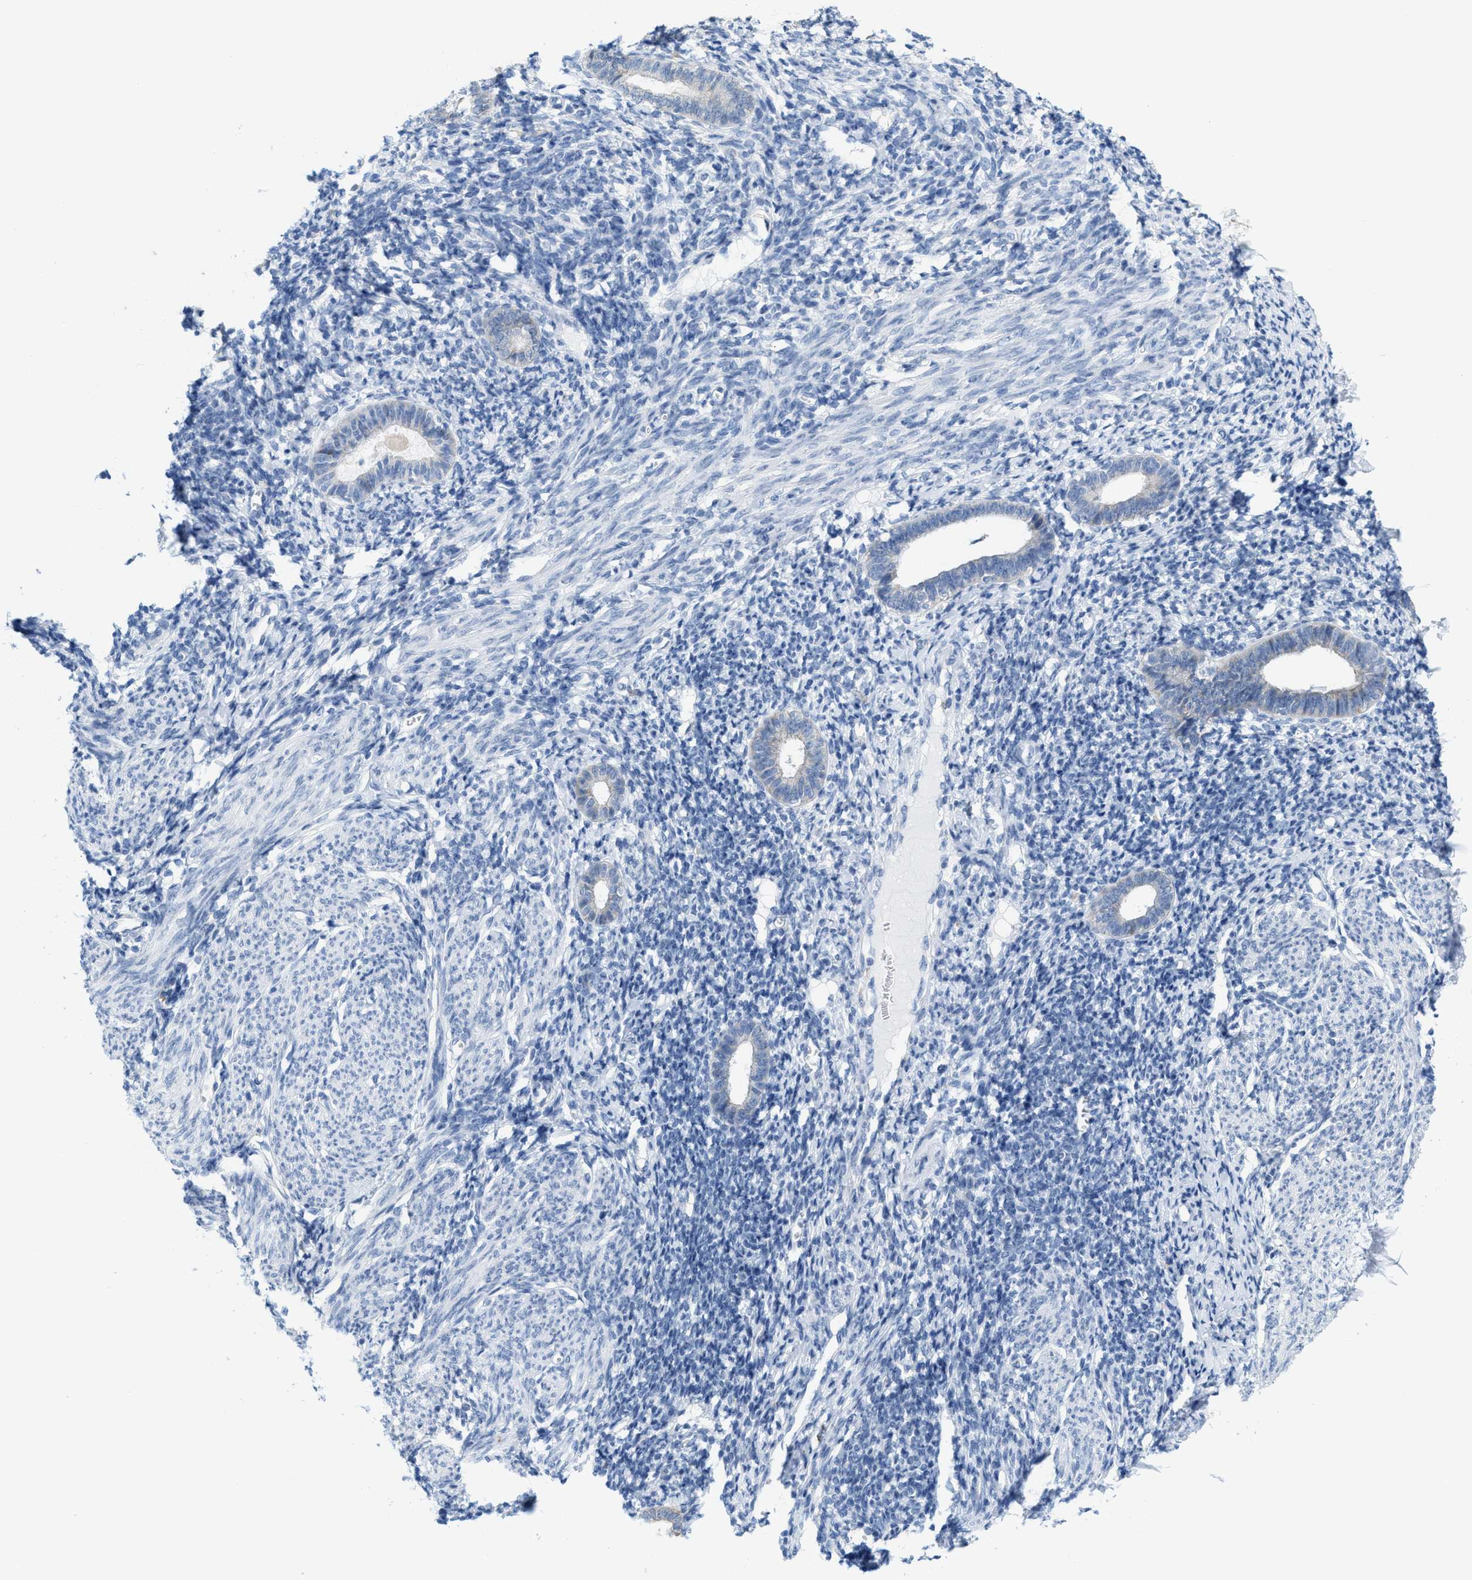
{"staining": {"intensity": "negative", "quantity": "none", "location": "none"}, "tissue": "endometrium", "cell_type": "Cells in endometrial stroma", "image_type": "normal", "snomed": [{"axis": "morphology", "description": "Normal tissue, NOS"}, {"axis": "morphology", "description": "Adenocarcinoma, NOS"}, {"axis": "topography", "description": "Endometrium"}], "caption": "An immunohistochemistry histopathology image of unremarkable endometrium is shown. There is no staining in cells in endometrial stroma of endometrium. (DAB immunohistochemistry (IHC) visualized using brightfield microscopy, high magnification).", "gene": "KIFC3", "patient": {"sex": "female", "age": 57}}